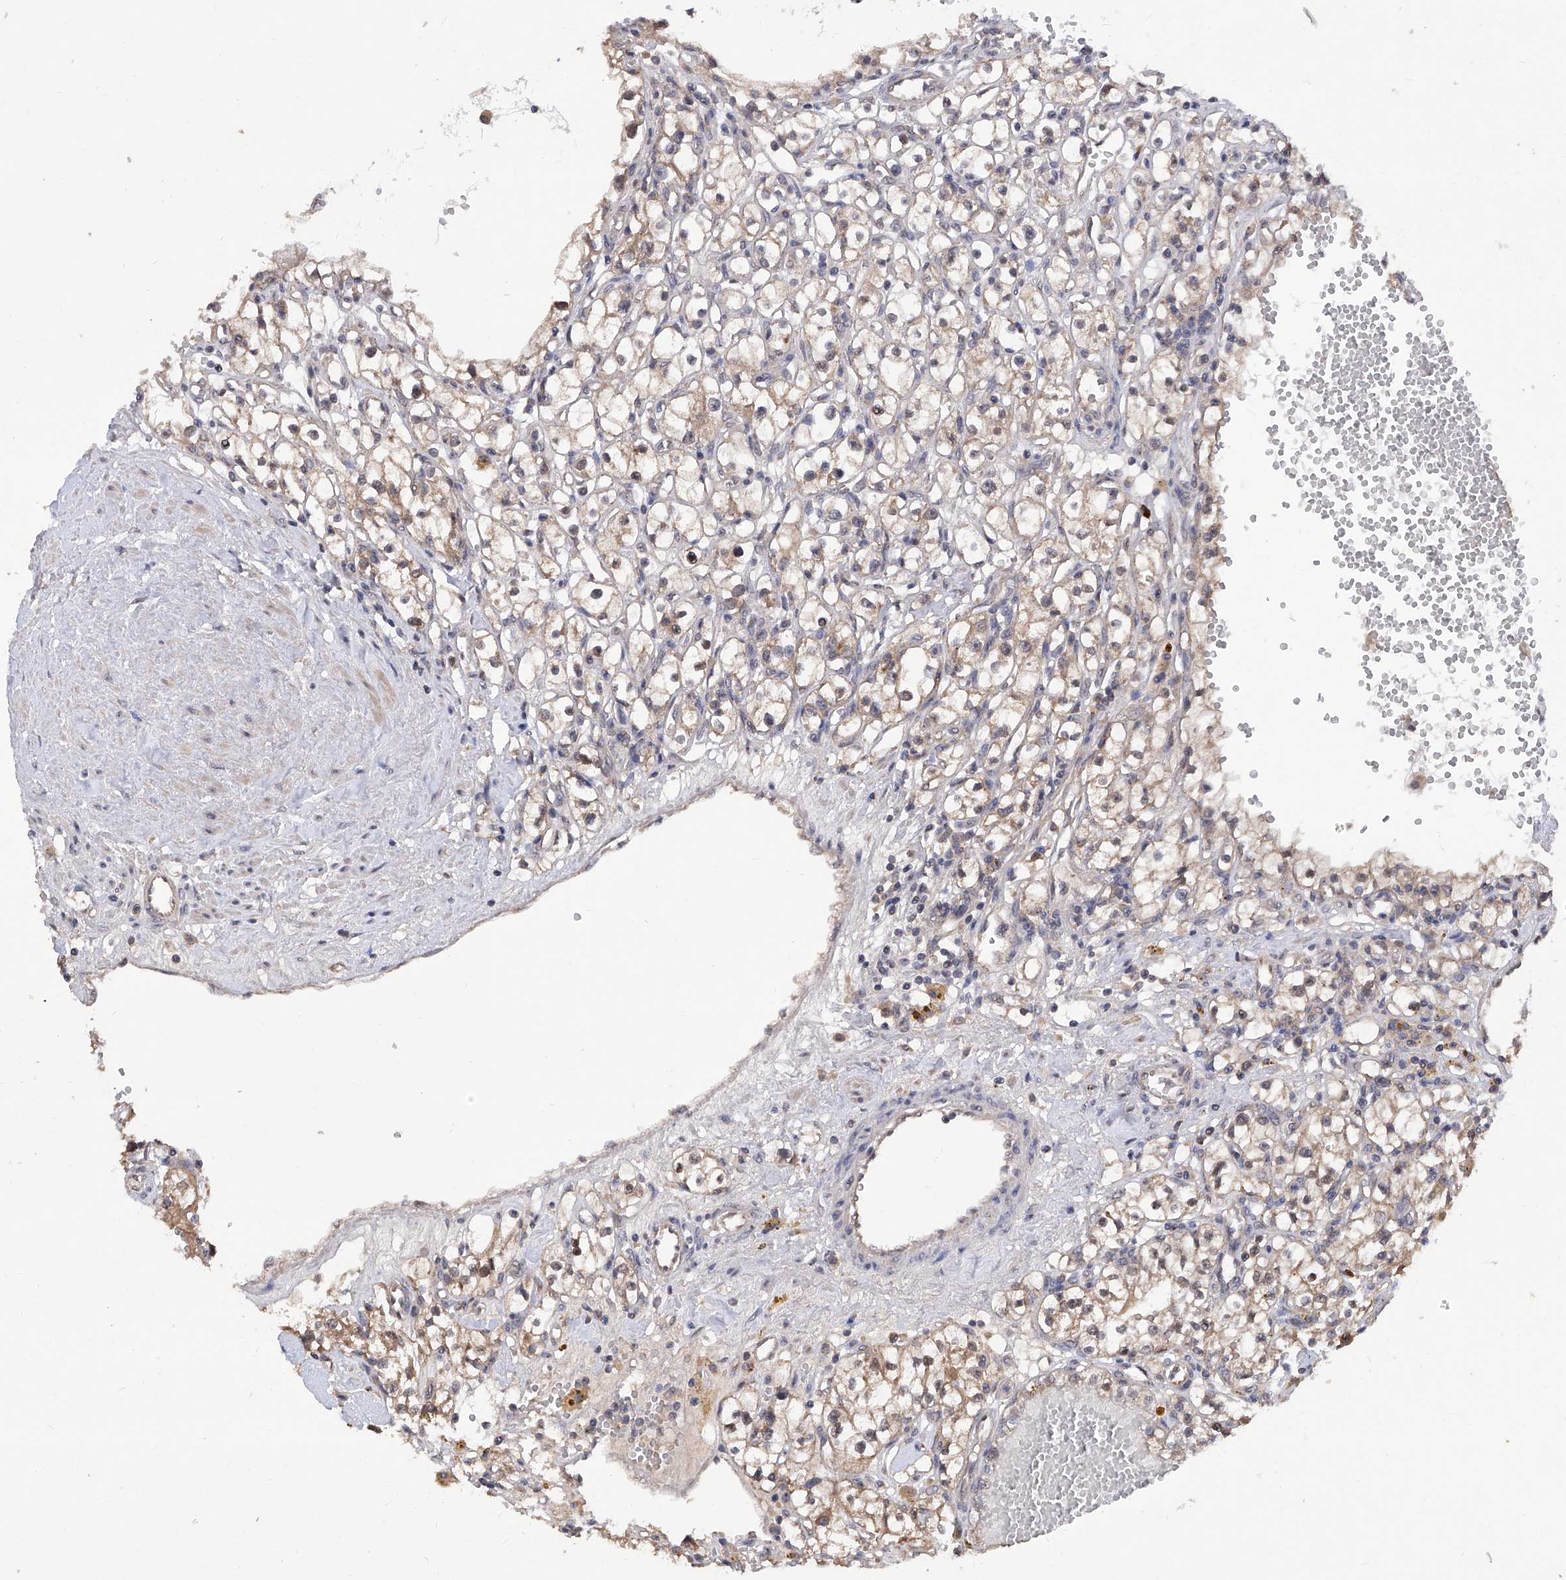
{"staining": {"intensity": "weak", "quantity": ">75%", "location": "cytoplasmic/membranous"}, "tissue": "renal cancer", "cell_type": "Tumor cells", "image_type": "cancer", "snomed": [{"axis": "morphology", "description": "Adenocarcinoma, NOS"}, {"axis": "topography", "description": "Kidney"}], "caption": "About >75% of tumor cells in adenocarcinoma (renal) show weak cytoplasmic/membranous protein expression as visualized by brown immunohistochemical staining.", "gene": "USP45", "patient": {"sex": "male", "age": 56}}